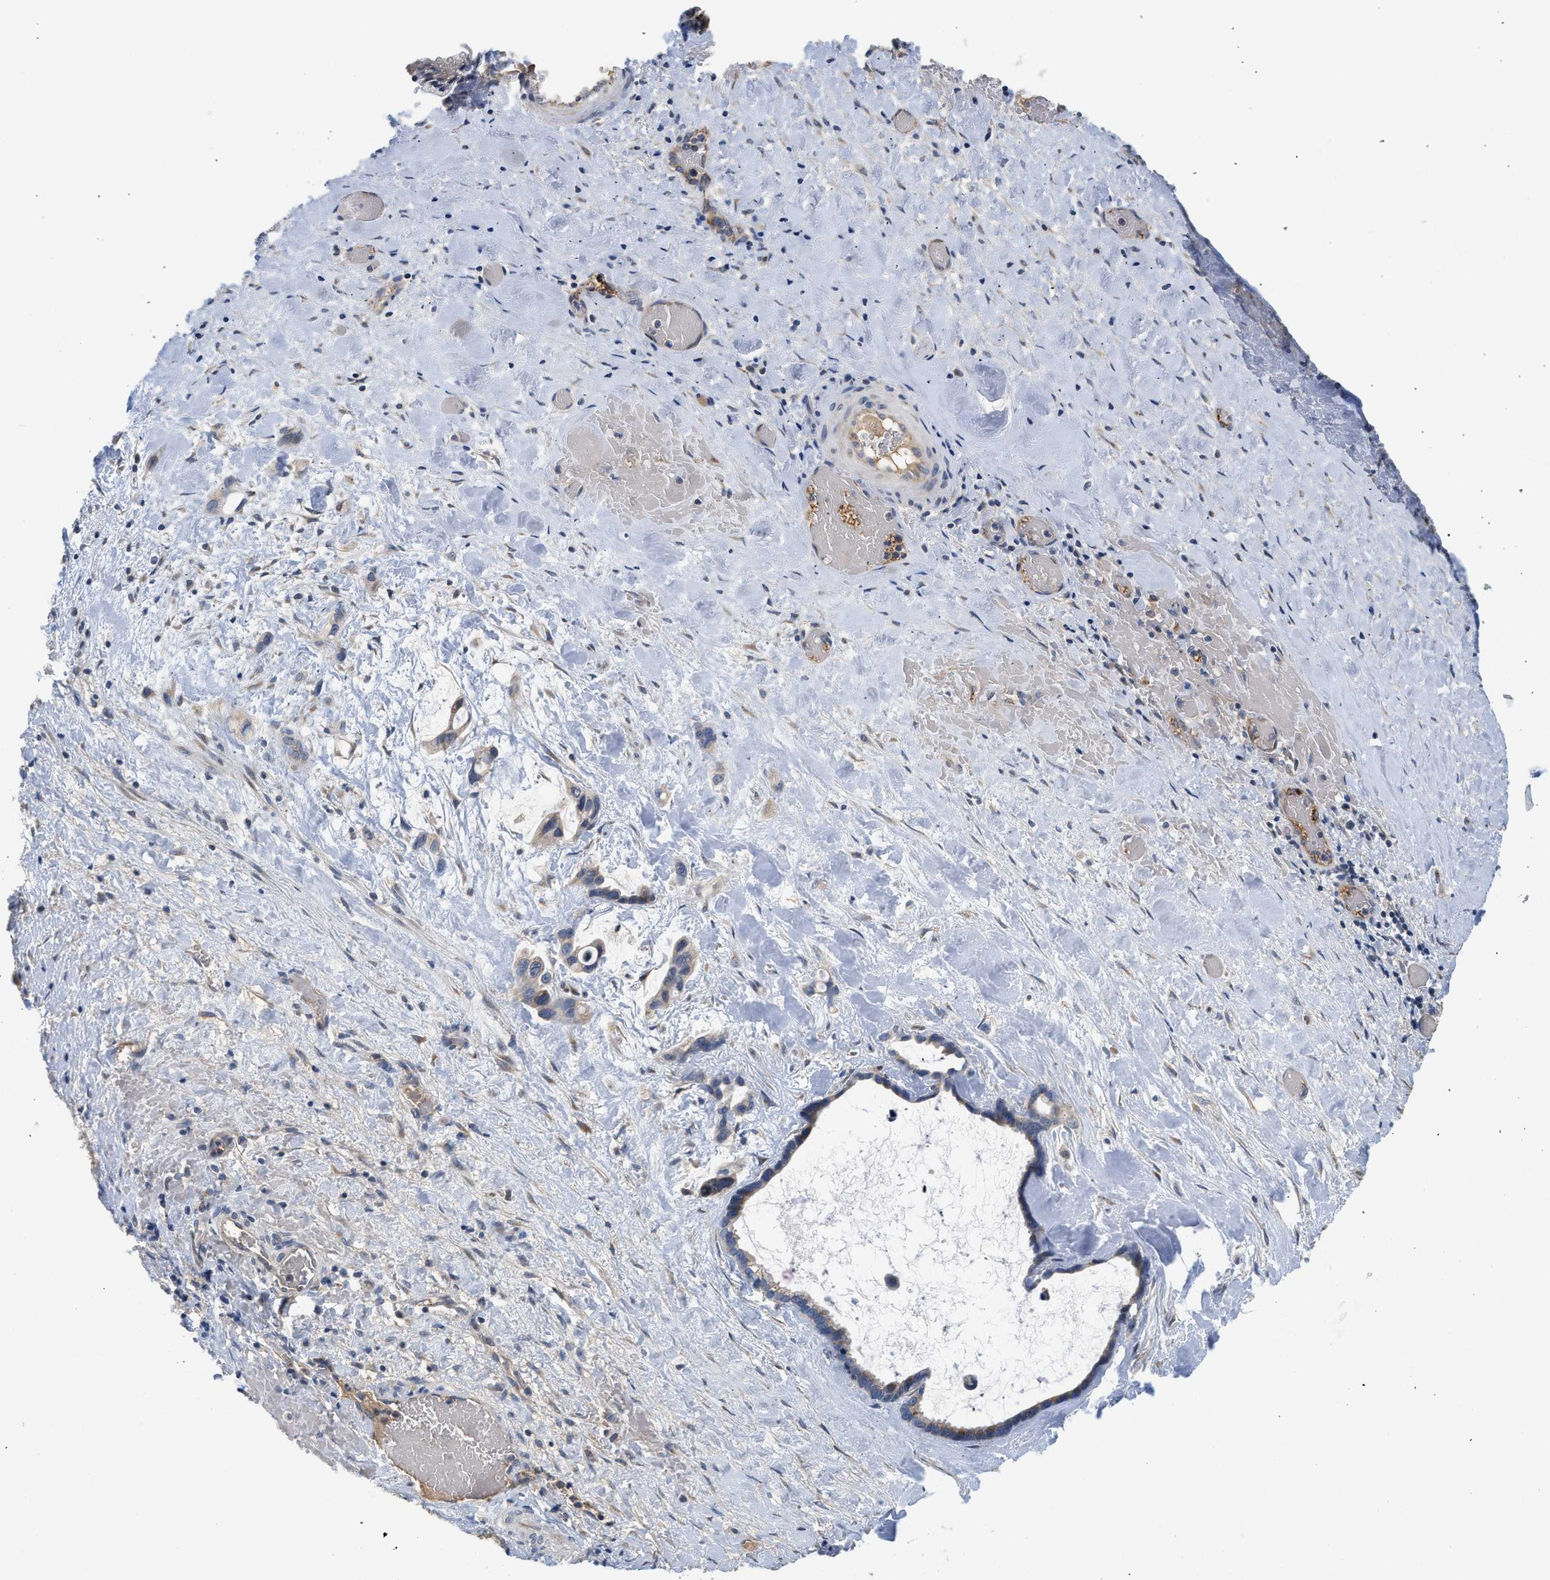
{"staining": {"intensity": "weak", "quantity": ">75%", "location": "cytoplasmic/membranous"}, "tissue": "liver cancer", "cell_type": "Tumor cells", "image_type": "cancer", "snomed": [{"axis": "morphology", "description": "Cholangiocarcinoma"}, {"axis": "topography", "description": "Liver"}], "caption": "Immunohistochemical staining of liver cholangiocarcinoma displays low levels of weak cytoplasmic/membranous protein positivity in approximately >75% of tumor cells. (DAB IHC, brown staining for protein, blue staining for nuclei).", "gene": "PIM1", "patient": {"sex": "female", "age": 65}}